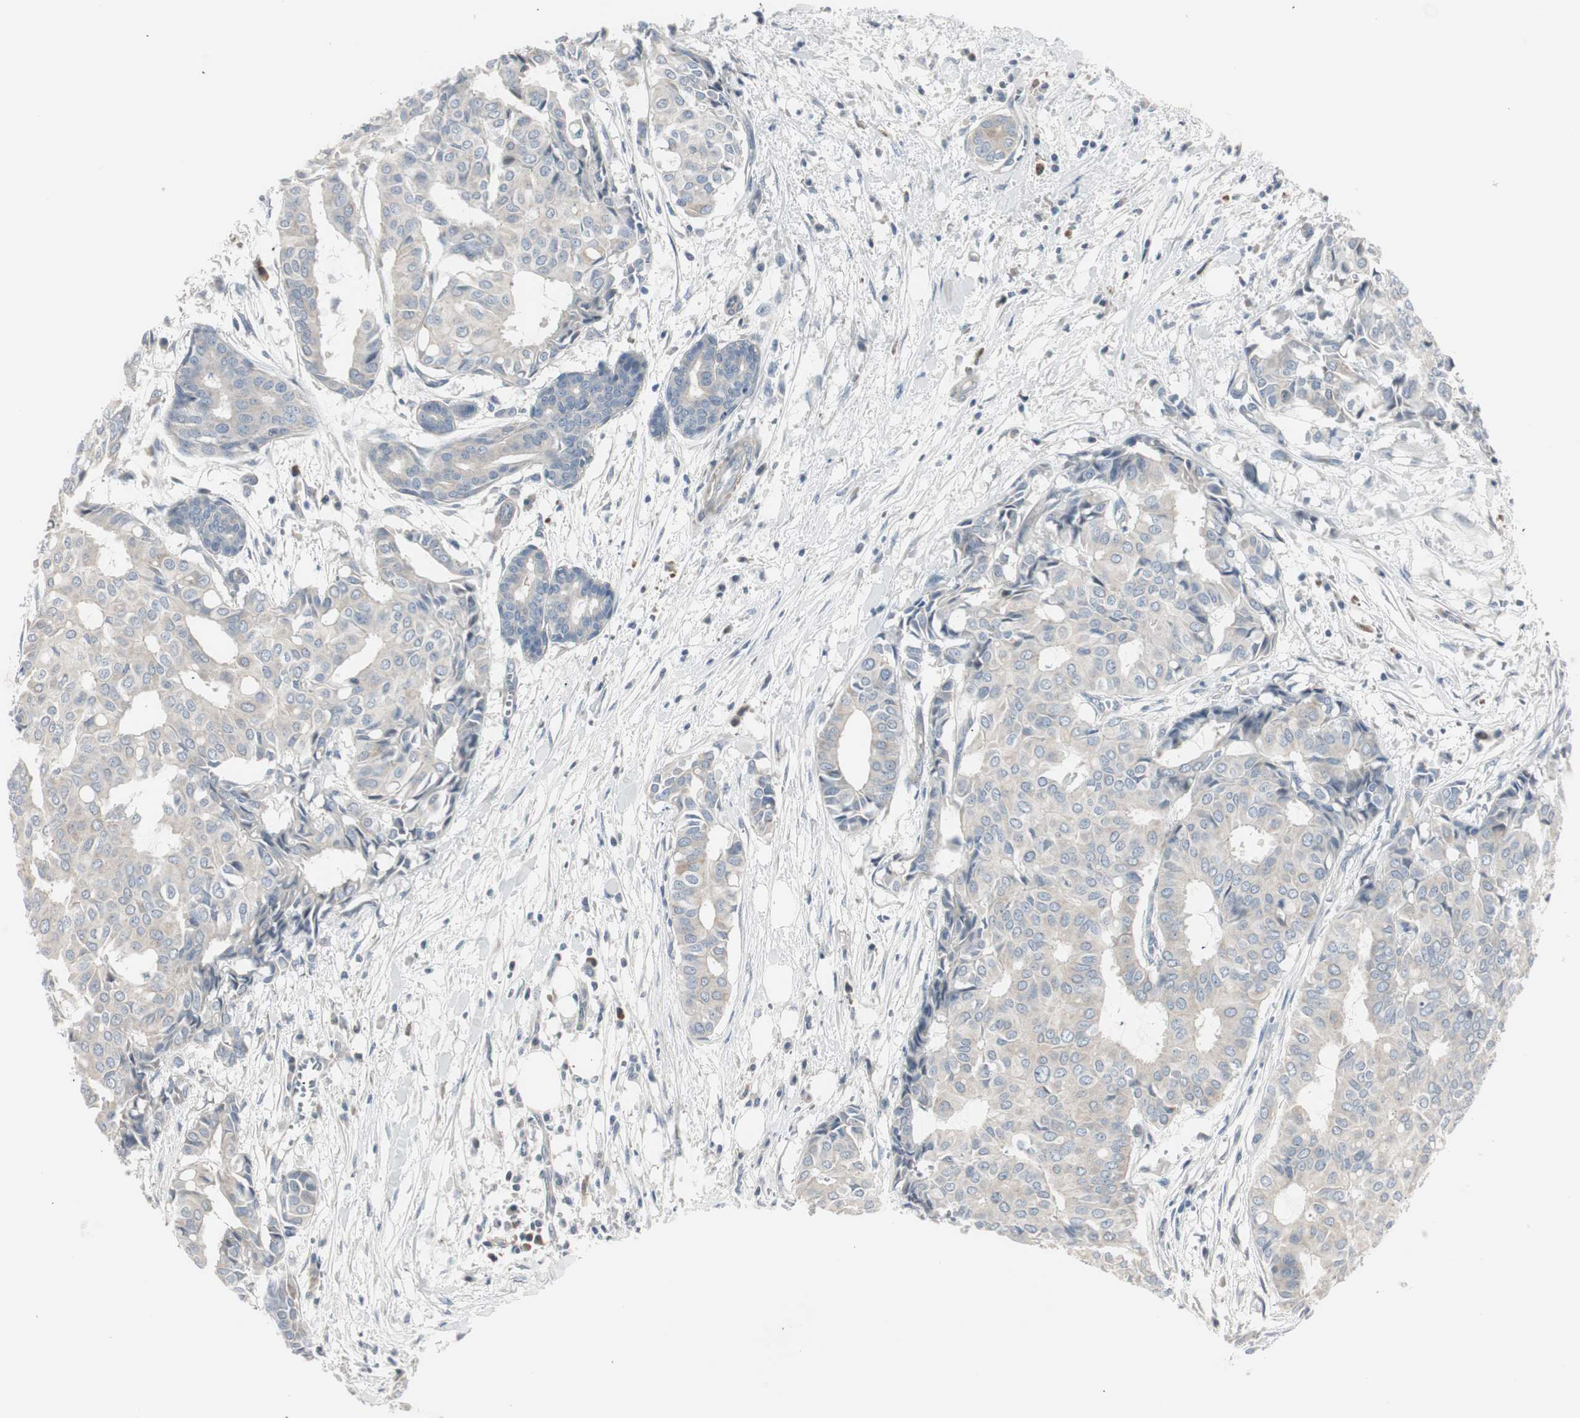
{"staining": {"intensity": "negative", "quantity": "none", "location": "none"}, "tissue": "head and neck cancer", "cell_type": "Tumor cells", "image_type": "cancer", "snomed": [{"axis": "morphology", "description": "Adenocarcinoma, NOS"}, {"axis": "topography", "description": "Salivary gland"}, {"axis": "topography", "description": "Head-Neck"}], "caption": "The immunohistochemistry image has no significant staining in tumor cells of head and neck cancer (adenocarcinoma) tissue.", "gene": "DMPK", "patient": {"sex": "female", "age": 59}}